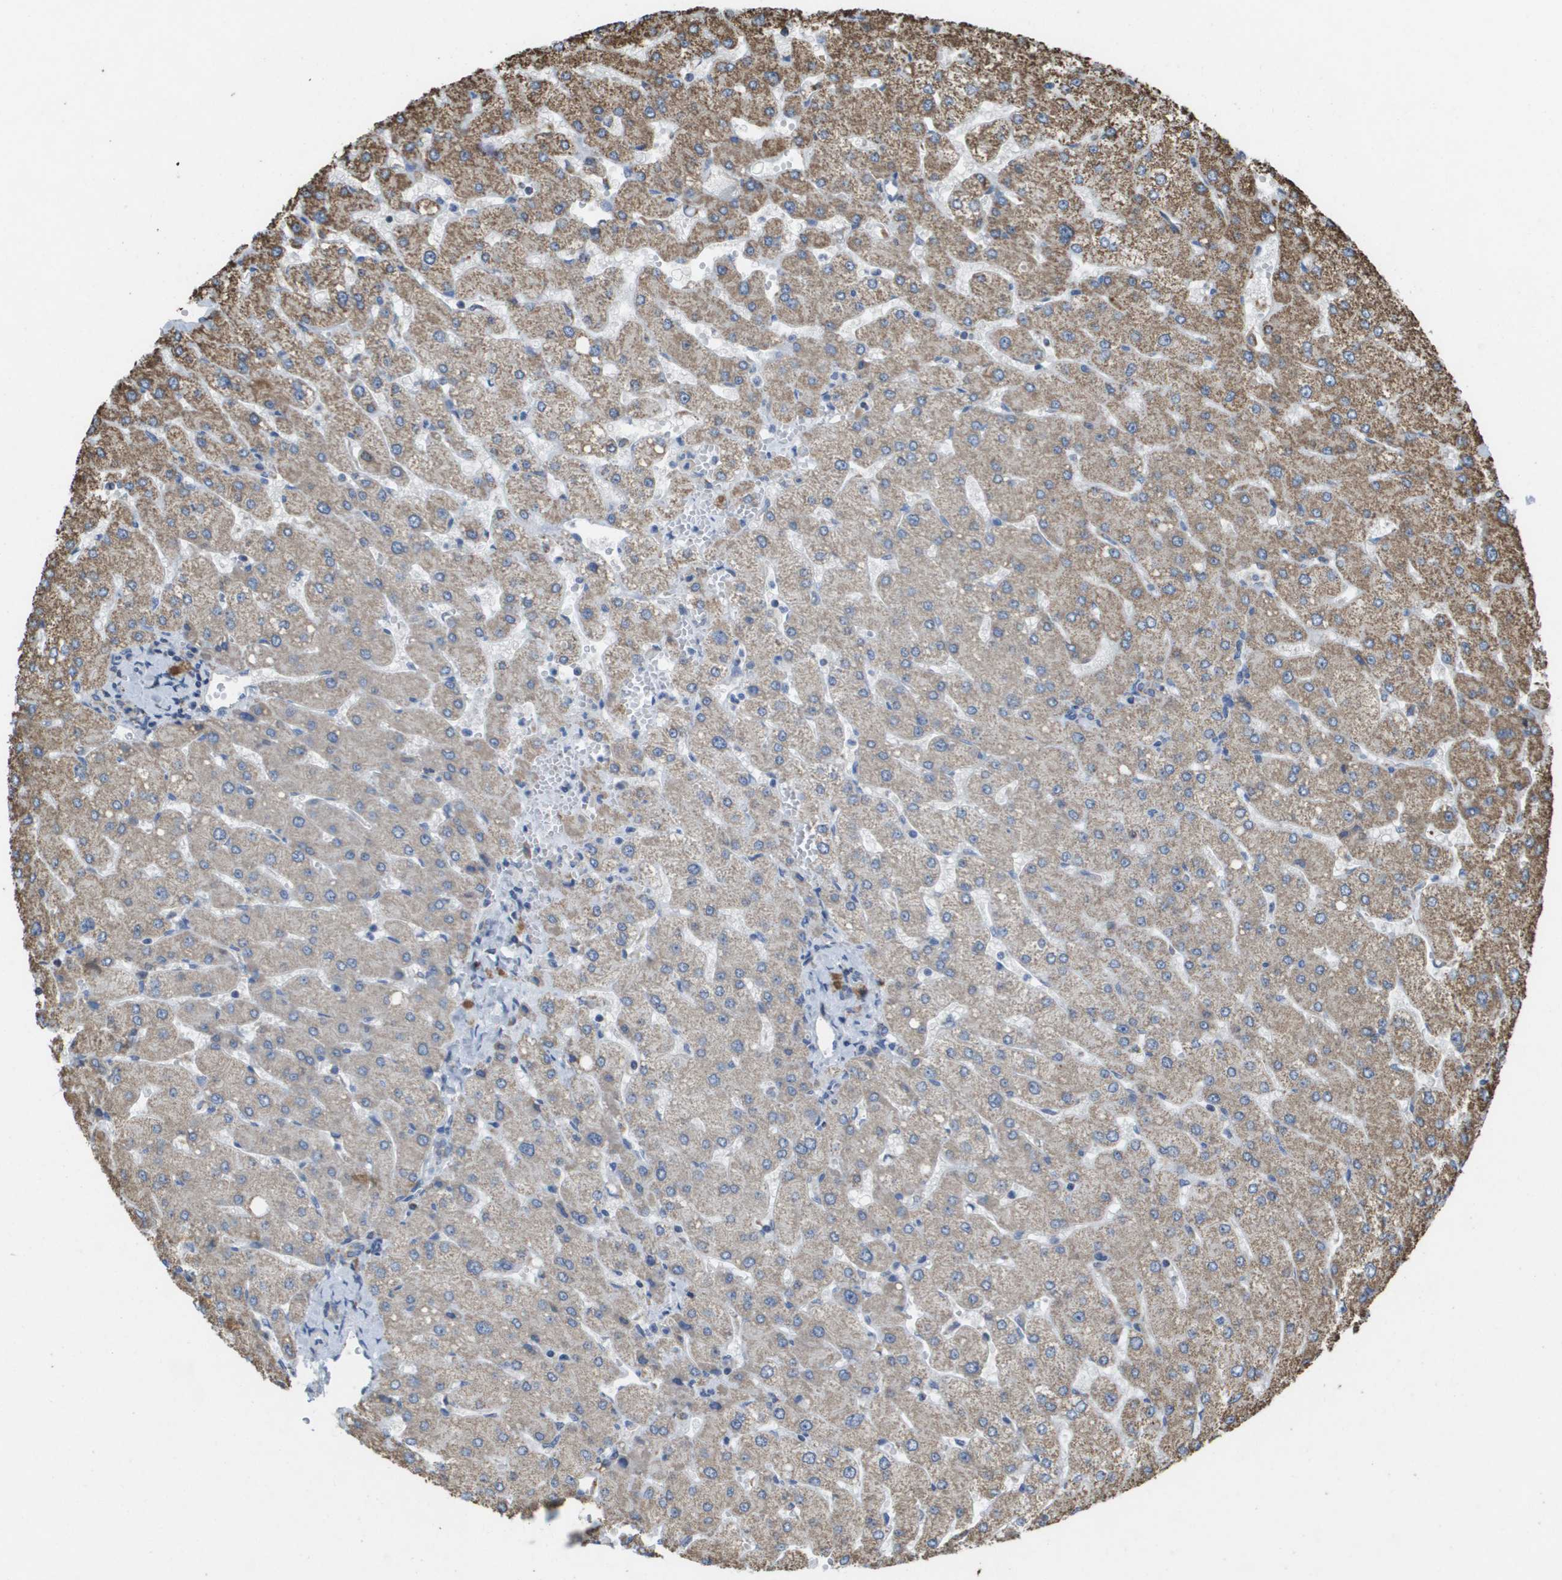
{"staining": {"intensity": "negative", "quantity": "none", "location": "none"}, "tissue": "liver", "cell_type": "Cholangiocytes", "image_type": "normal", "snomed": [{"axis": "morphology", "description": "Normal tissue, NOS"}, {"axis": "topography", "description": "Liver"}], "caption": "Immunohistochemistry (IHC) histopathology image of normal liver stained for a protein (brown), which shows no expression in cholangiocytes.", "gene": "HSPE1", "patient": {"sex": "male", "age": 55}}